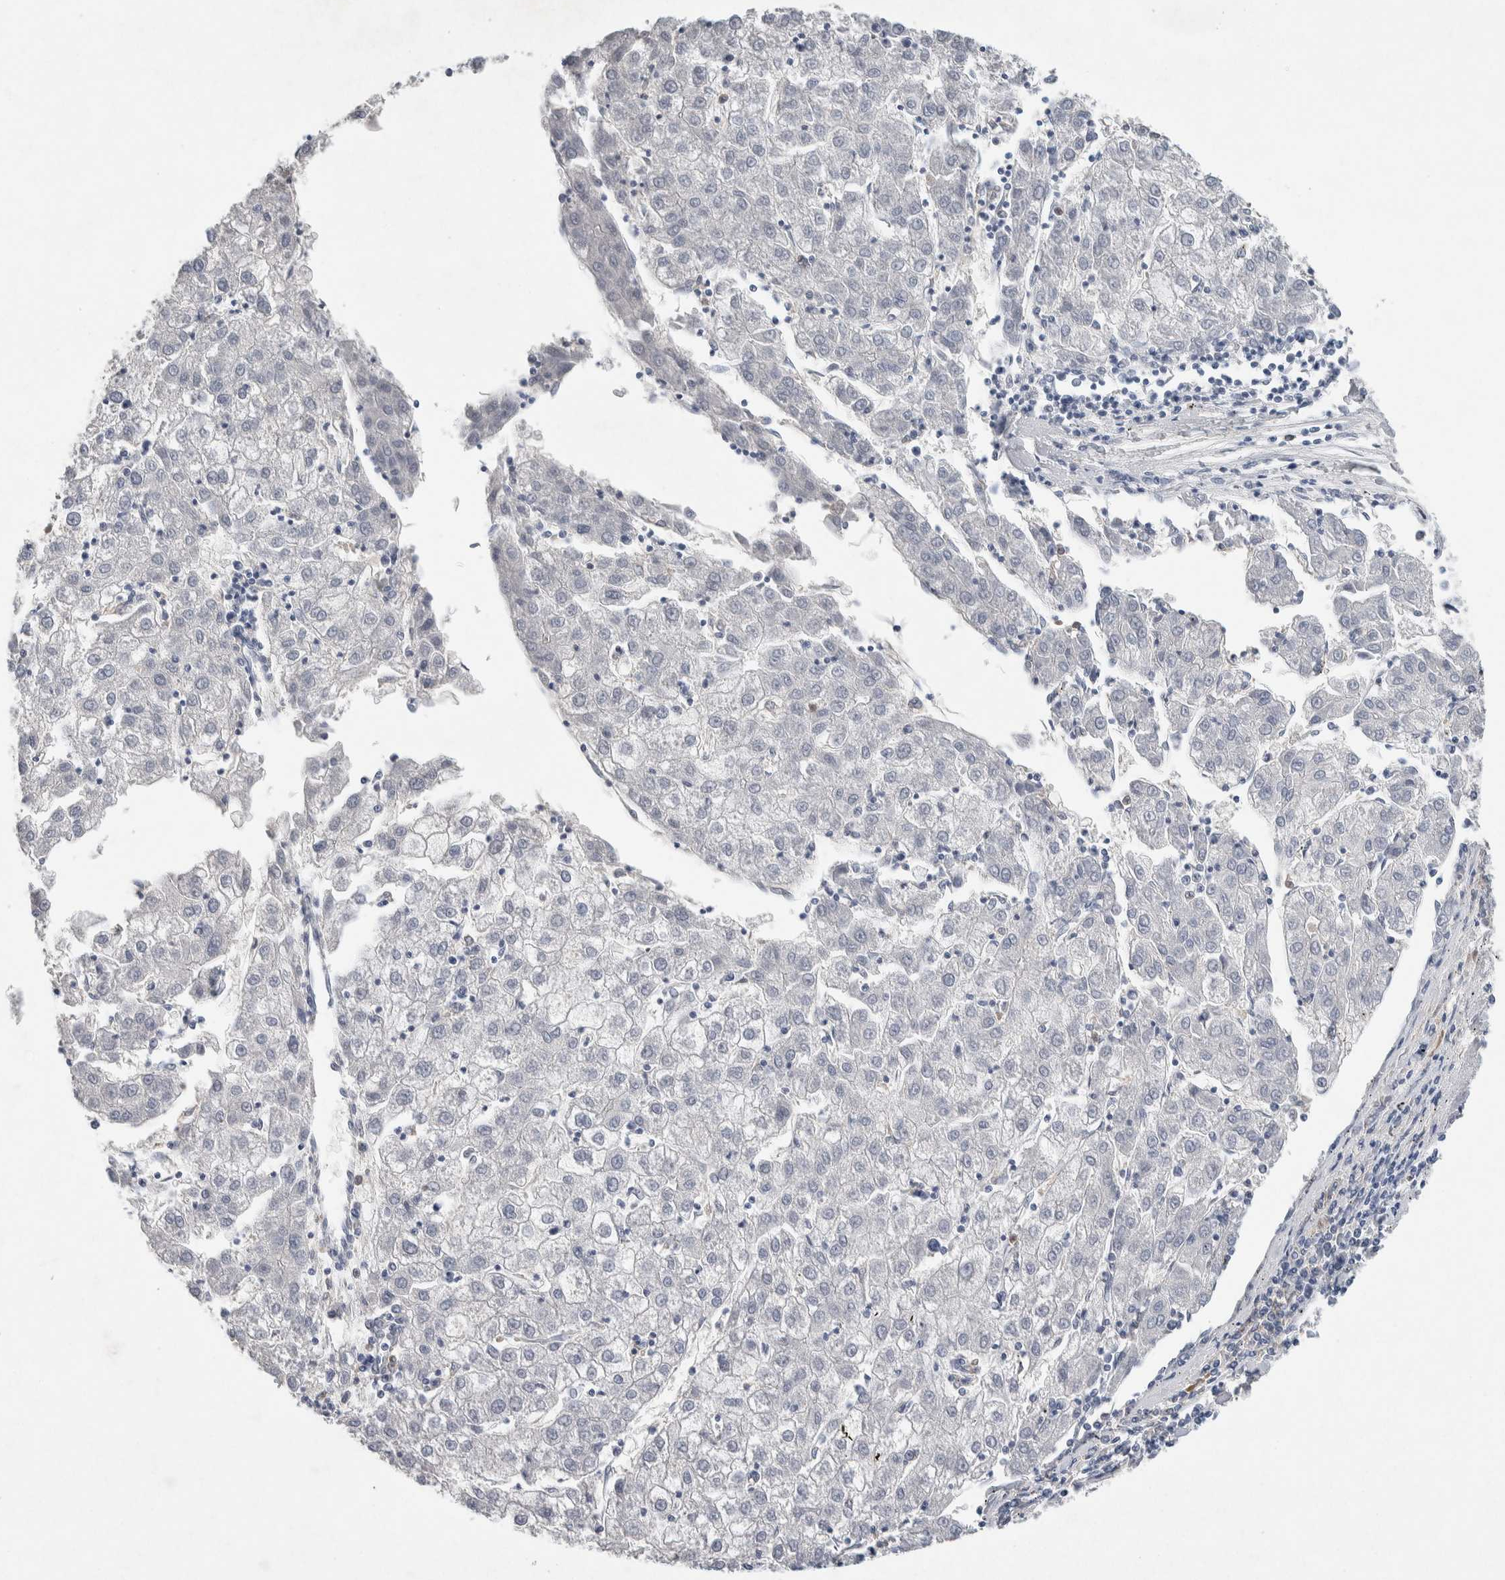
{"staining": {"intensity": "negative", "quantity": "none", "location": "none"}, "tissue": "liver cancer", "cell_type": "Tumor cells", "image_type": "cancer", "snomed": [{"axis": "morphology", "description": "Carcinoma, Hepatocellular, NOS"}, {"axis": "topography", "description": "Liver"}], "caption": "This histopathology image is of liver cancer stained with immunohistochemistry (IHC) to label a protein in brown with the nuclei are counter-stained blue. There is no positivity in tumor cells. Nuclei are stained in blue.", "gene": "NCF2", "patient": {"sex": "male", "age": 72}}